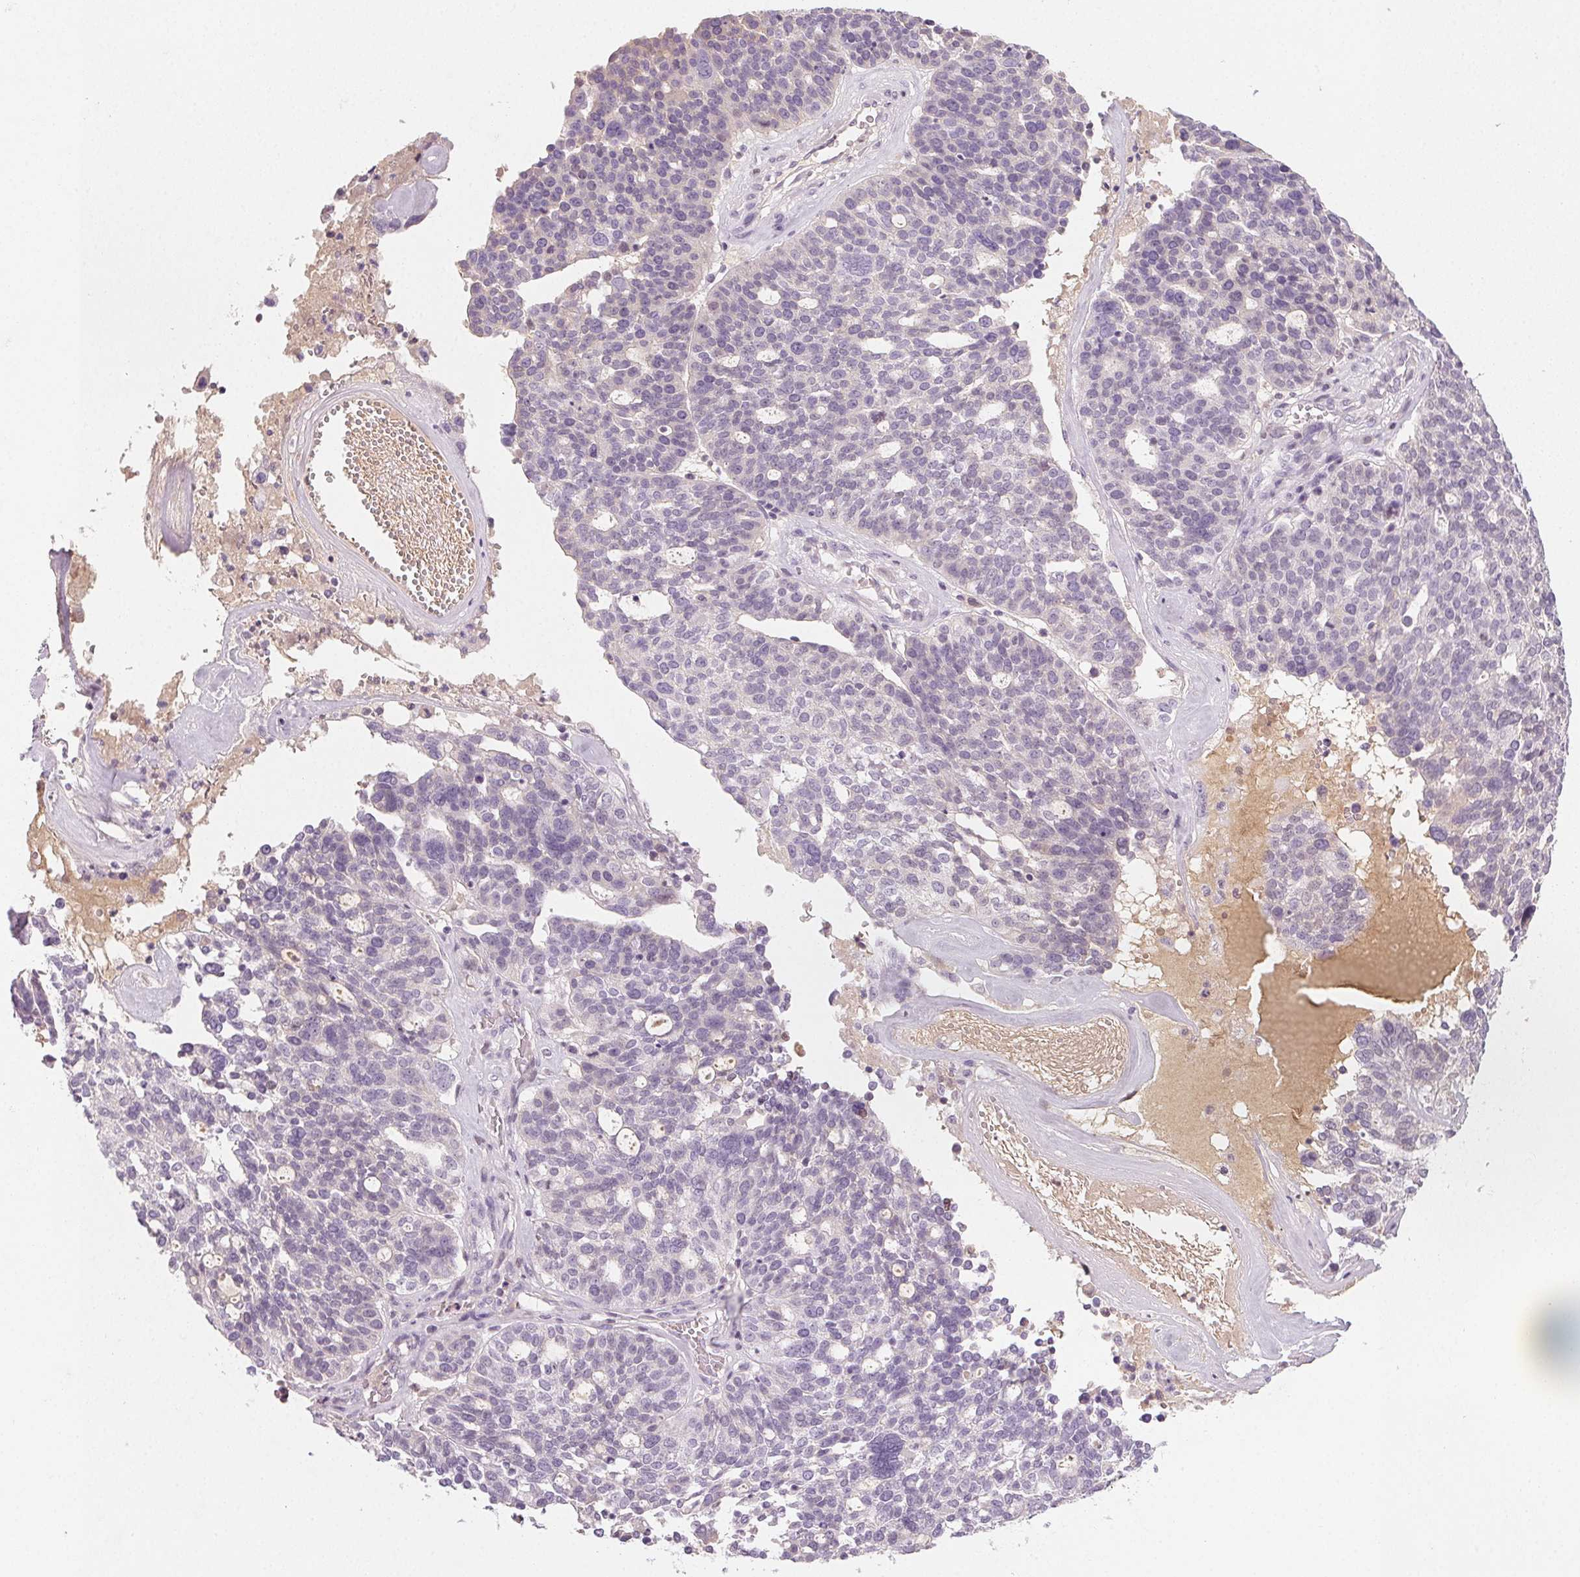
{"staining": {"intensity": "negative", "quantity": "none", "location": "none"}, "tissue": "ovarian cancer", "cell_type": "Tumor cells", "image_type": "cancer", "snomed": [{"axis": "morphology", "description": "Cystadenocarcinoma, serous, NOS"}, {"axis": "topography", "description": "Ovary"}], "caption": "Immunohistochemistry photomicrograph of ovarian serous cystadenocarcinoma stained for a protein (brown), which displays no positivity in tumor cells.", "gene": "AFM", "patient": {"sex": "female", "age": 59}}